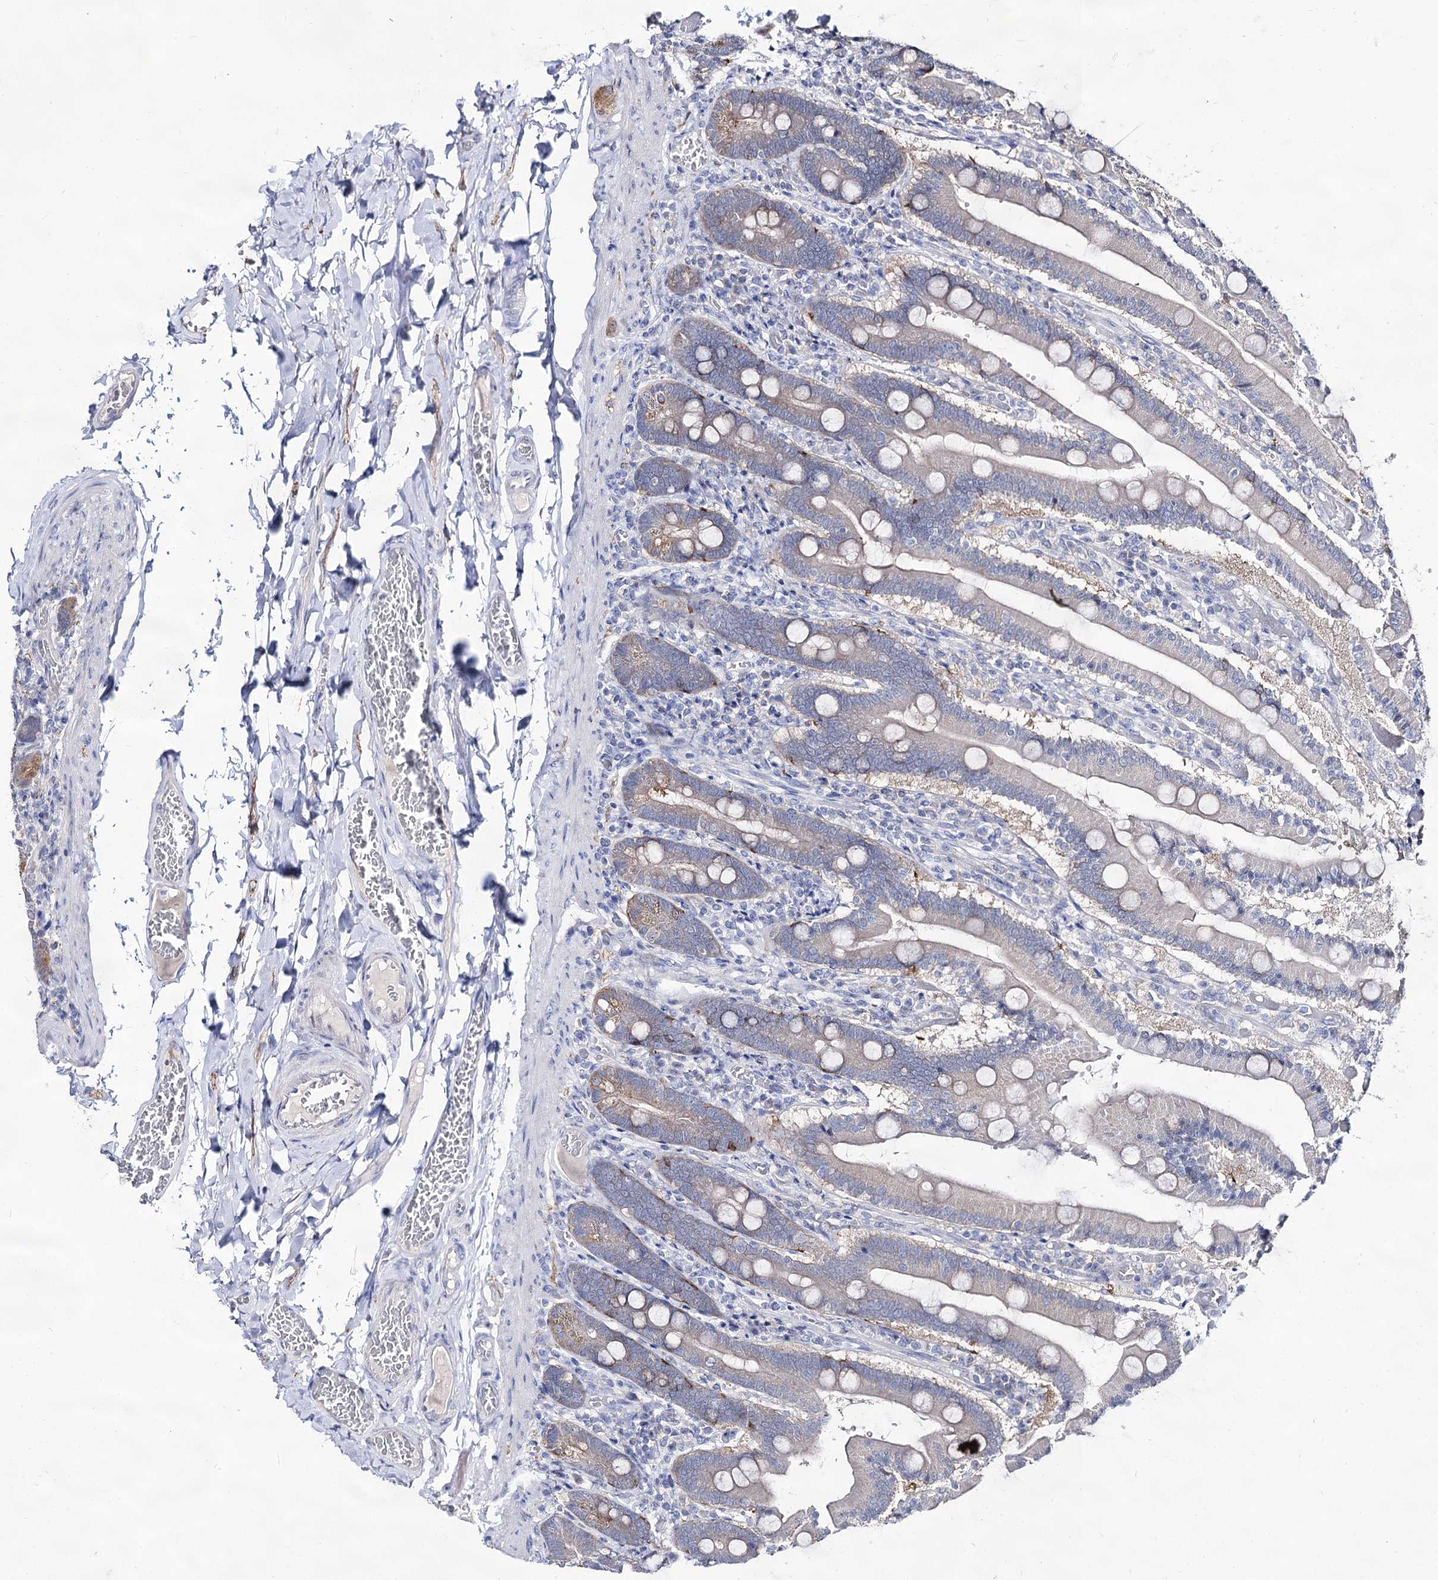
{"staining": {"intensity": "weak", "quantity": "<25%", "location": "cytoplasmic/membranous"}, "tissue": "duodenum", "cell_type": "Glandular cells", "image_type": "normal", "snomed": [{"axis": "morphology", "description": "Normal tissue, NOS"}, {"axis": "topography", "description": "Duodenum"}], "caption": "DAB immunohistochemical staining of unremarkable human duodenum demonstrates no significant staining in glandular cells.", "gene": "ARFIP2", "patient": {"sex": "female", "age": 62}}